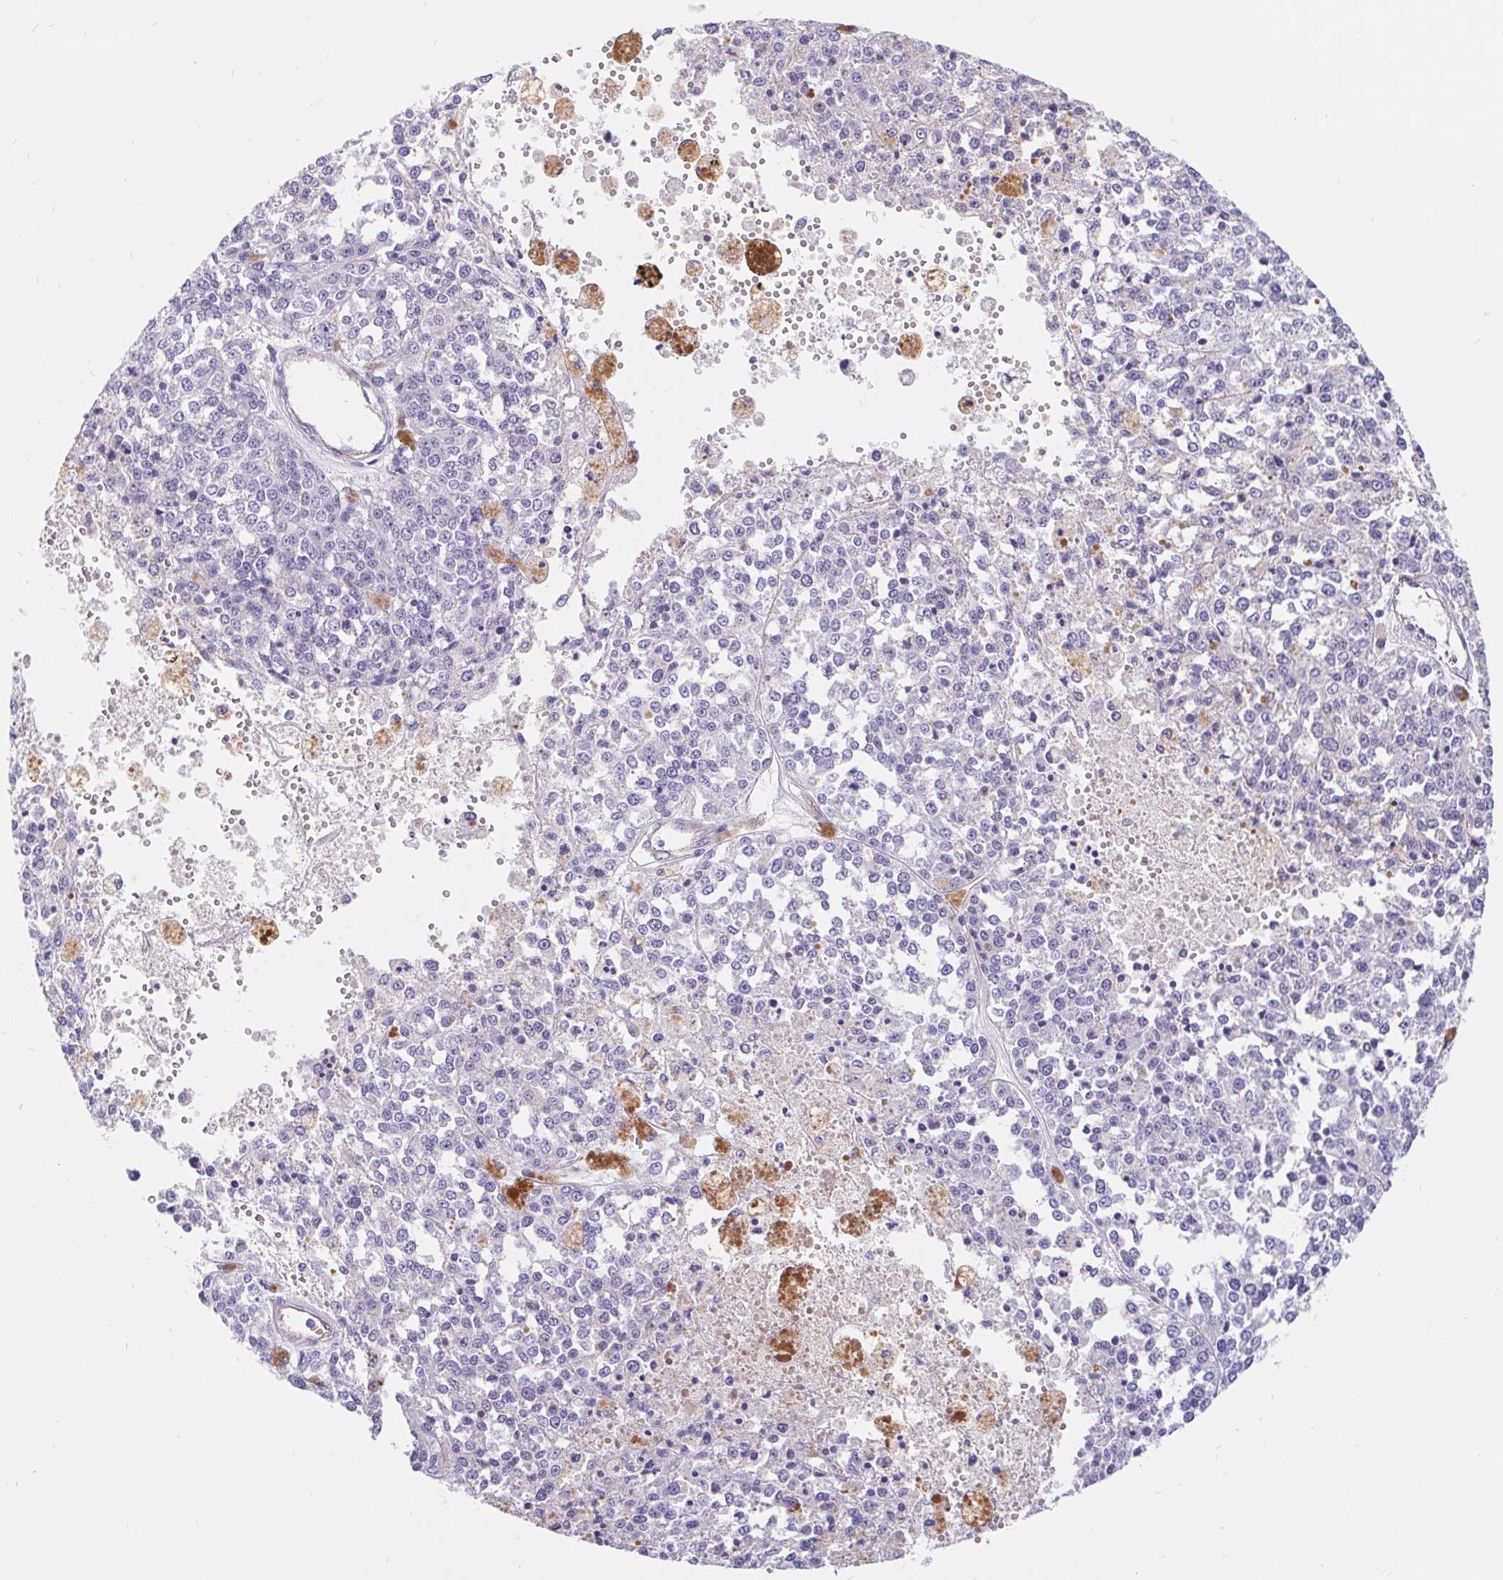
{"staining": {"intensity": "negative", "quantity": "none", "location": "none"}, "tissue": "melanoma", "cell_type": "Tumor cells", "image_type": "cancer", "snomed": [{"axis": "morphology", "description": "Malignant melanoma, Metastatic site"}, {"axis": "topography", "description": "Lymph node"}], "caption": "This is a histopathology image of immunohistochemistry staining of melanoma, which shows no positivity in tumor cells. (DAB (3,3'-diaminobenzidine) immunohistochemistry with hematoxylin counter stain).", "gene": "LIMCH1", "patient": {"sex": "female", "age": 64}}